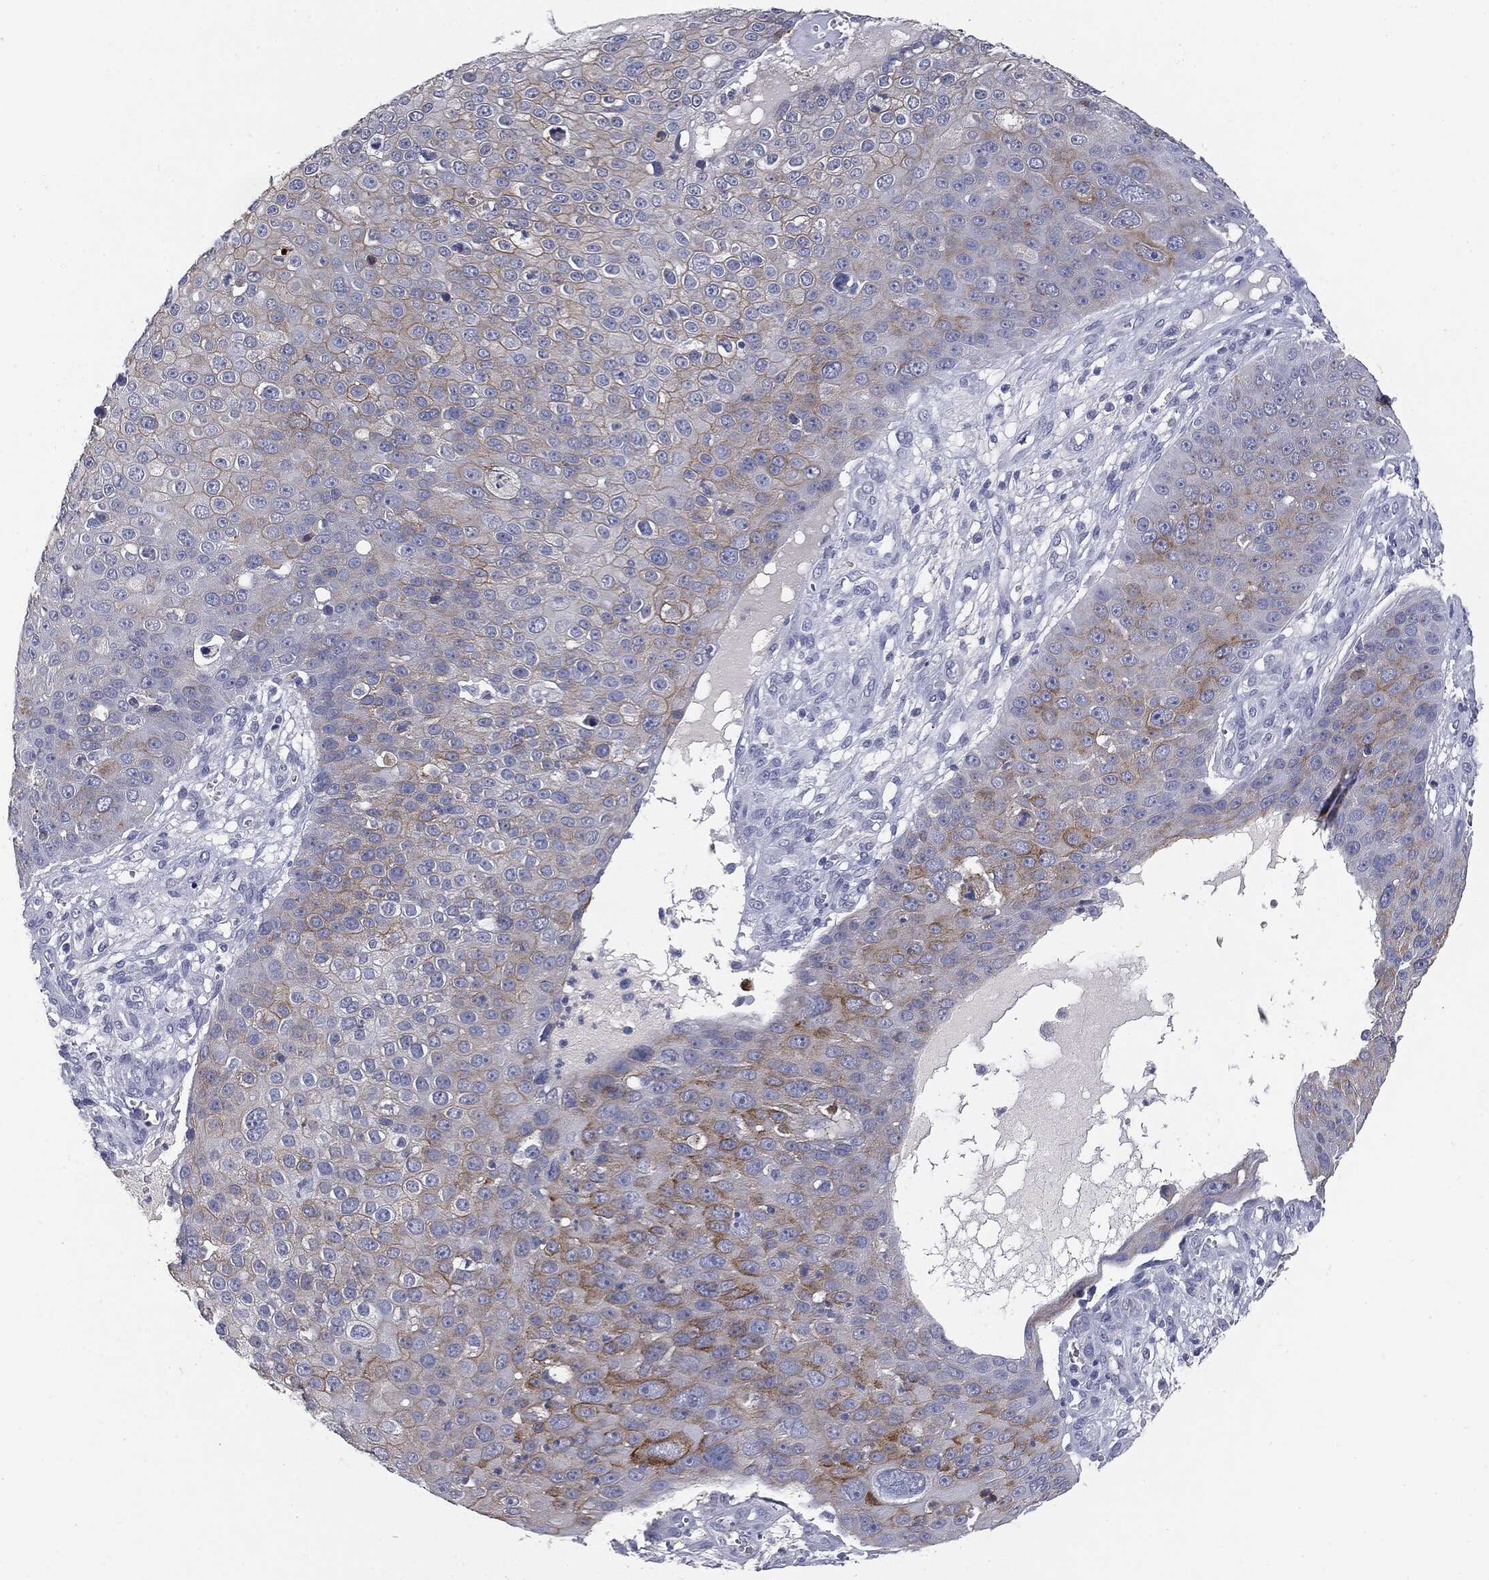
{"staining": {"intensity": "strong", "quantity": "<25%", "location": "cytoplasmic/membranous"}, "tissue": "skin cancer", "cell_type": "Tumor cells", "image_type": "cancer", "snomed": [{"axis": "morphology", "description": "Squamous cell carcinoma, NOS"}, {"axis": "topography", "description": "Skin"}], "caption": "IHC (DAB (3,3'-diaminobenzidine)) staining of human squamous cell carcinoma (skin) displays strong cytoplasmic/membranous protein staining in approximately <25% of tumor cells.", "gene": "MUC1", "patient": {"sex": "male", "age": 71}}